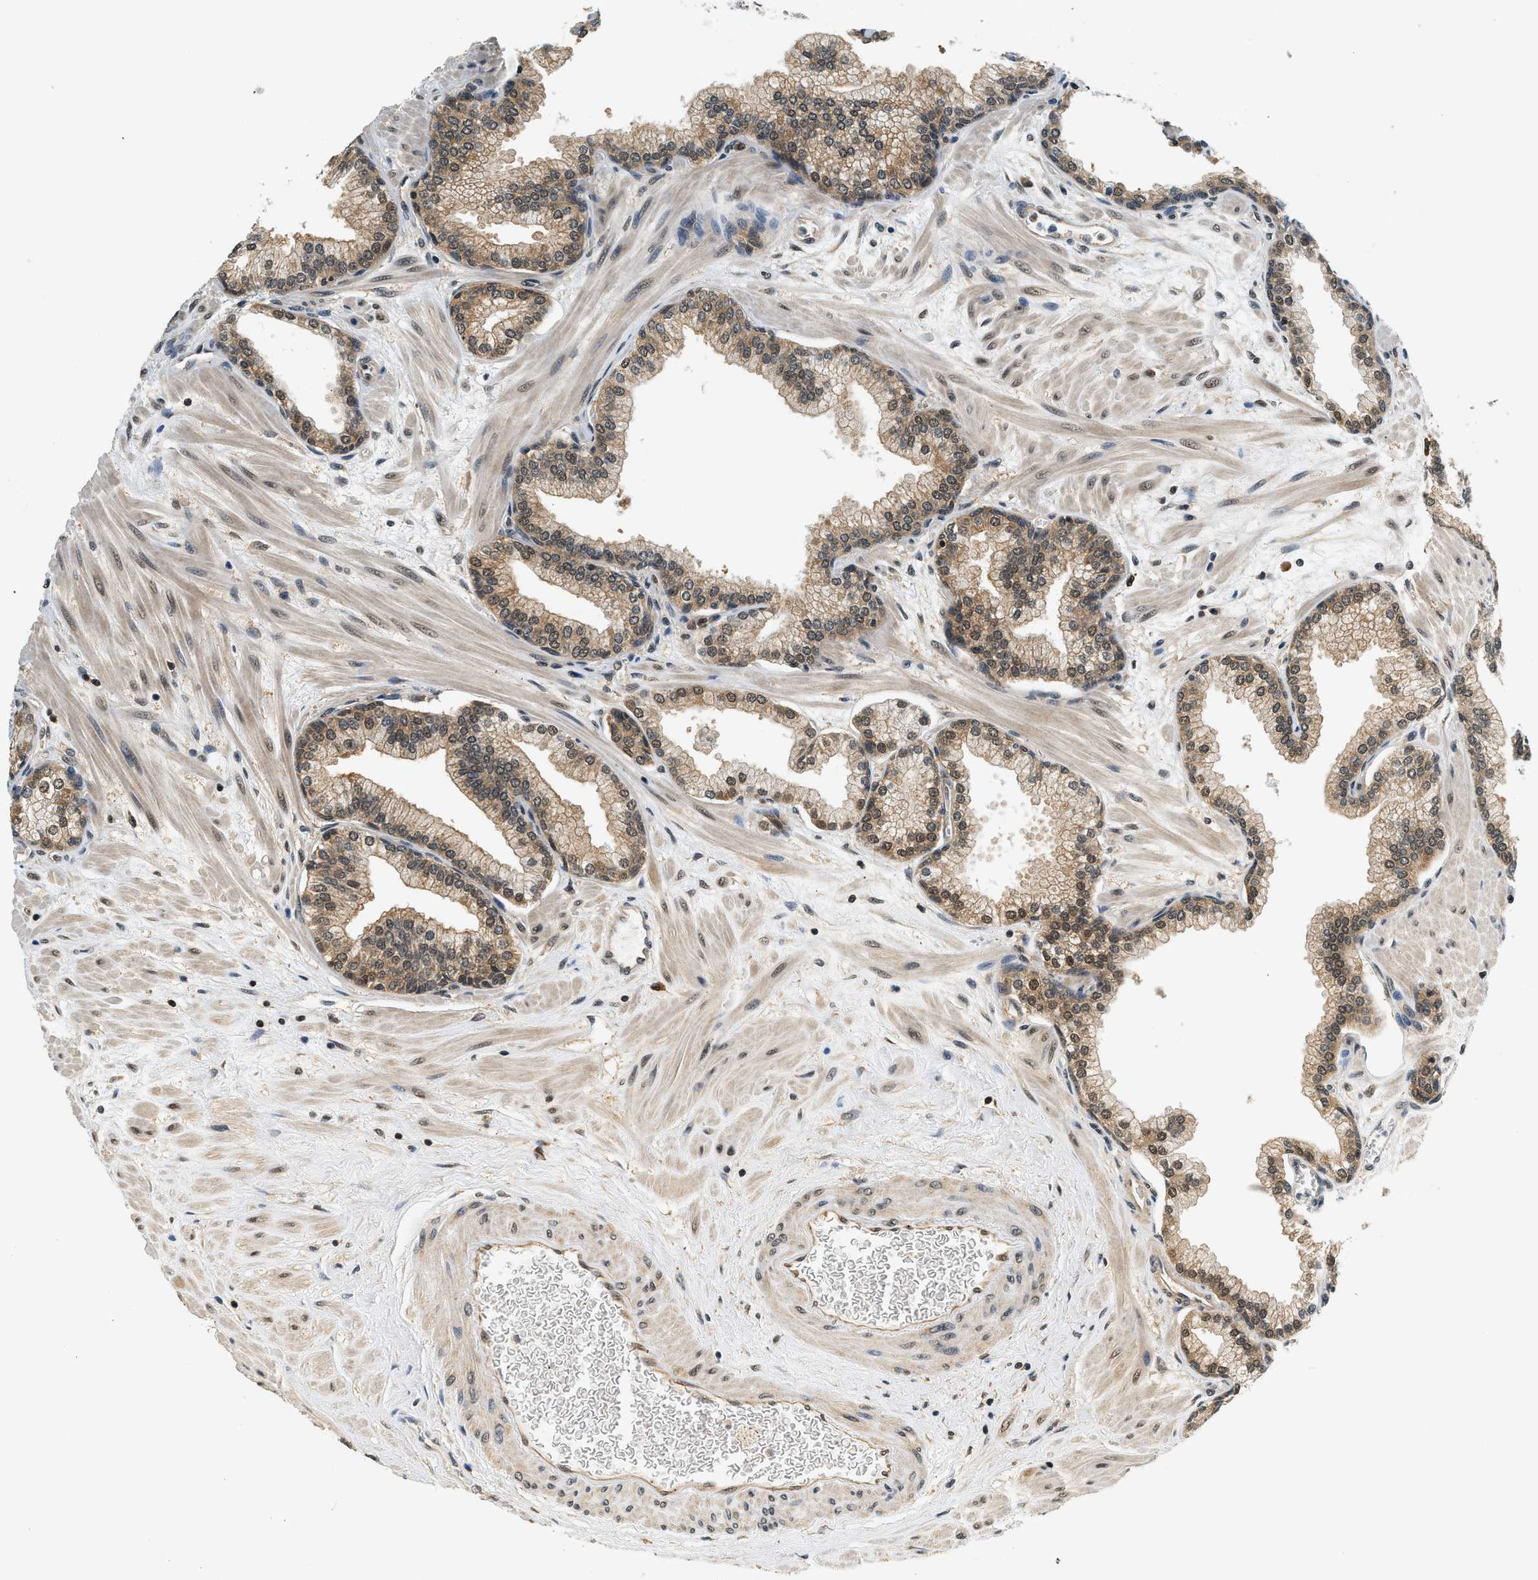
{"staining": {"intensity": "moderate", "quantity": ">75%", "location": "cytoplasmic/membranous,nuclear"}, "tissue": "prostate", "cell_type": "Glandular cells", "image_type": "normal", "snomed": [{"axis": "morphology", "description": "Normal tissue, NOS"}, {"axis": "morphology", "description": "Urothelial carcinoma, Low grade"}, {"axis": "topography", "description": "Urinary bladder"}, {"axis": "topography", "description": "Prostate"}], "caption": "Protein staining reveals moderate cytoplasmic/membranous,nuclear positivity in about >75% of glandular cells in benign prostate. The protein is shown in brown color, while the nuclei are stained blue.", "gene": "PSMD3", "patient": {"sex": "male", "age": 60}}